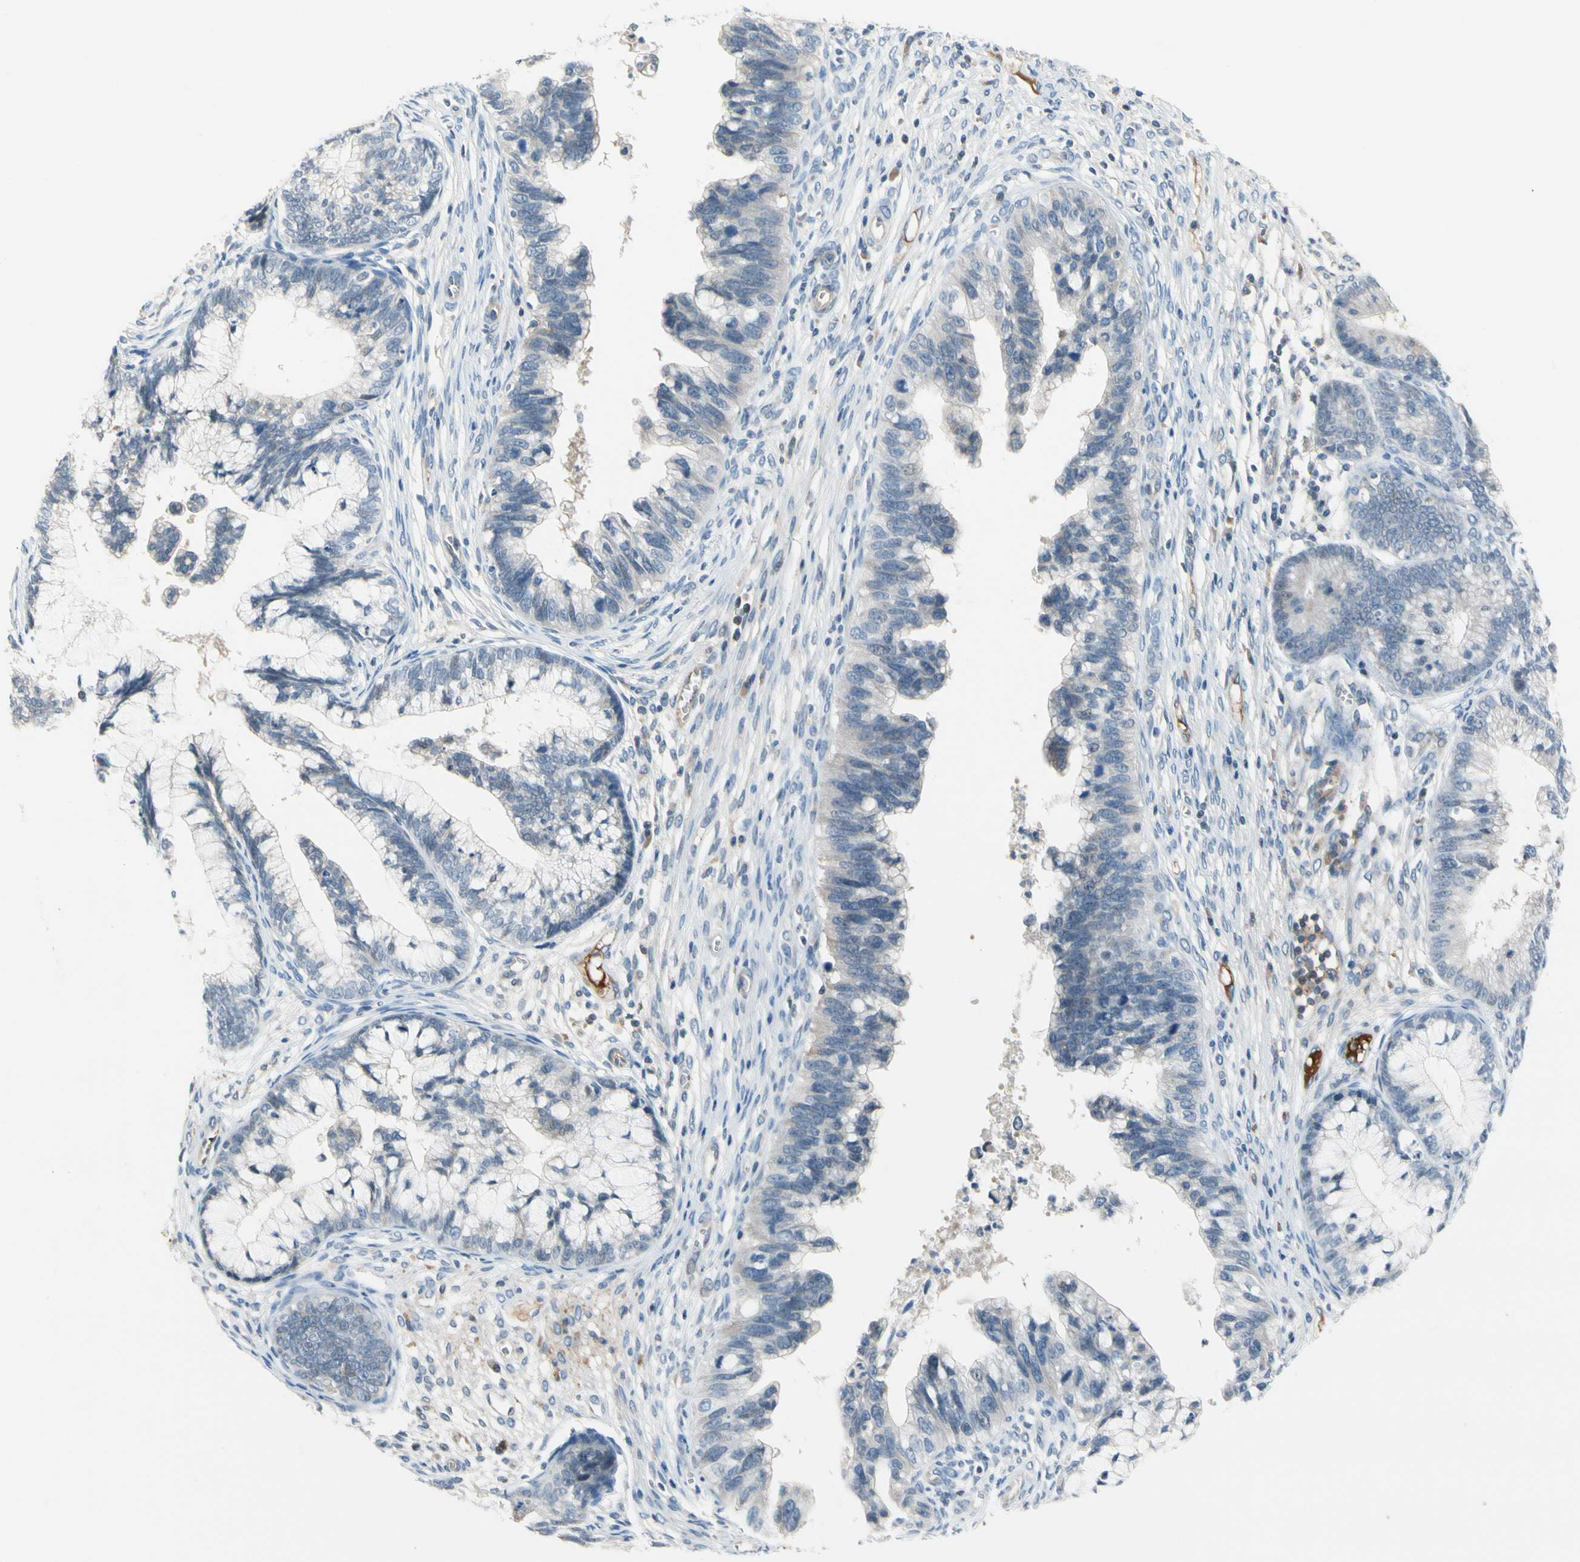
{"staining": {"intensity": "negative", "quantity": "none", "location": "none"}, "tissue": "cervical cancer", "cell_type": "Tumor cells", "image_type": "cancer", "snomed": [{"axis": "morphology", "description": "Adenocarcinoma, NOS"}, {"axis": "topography", "description": "Cervix"}], "caption": "Immunohistochemistry of adenocarcinoma (cervical) displays no staining in tumor cells. Brightfield microscopy of immunohistochemistry (IHC) stained with DAB (3,3'-diaminobenzidine) (brown) and hematoxylin (blue), captured at high magnification.", "gene": "CNDP1", "patient": {"sex": "female", "age": 44}}